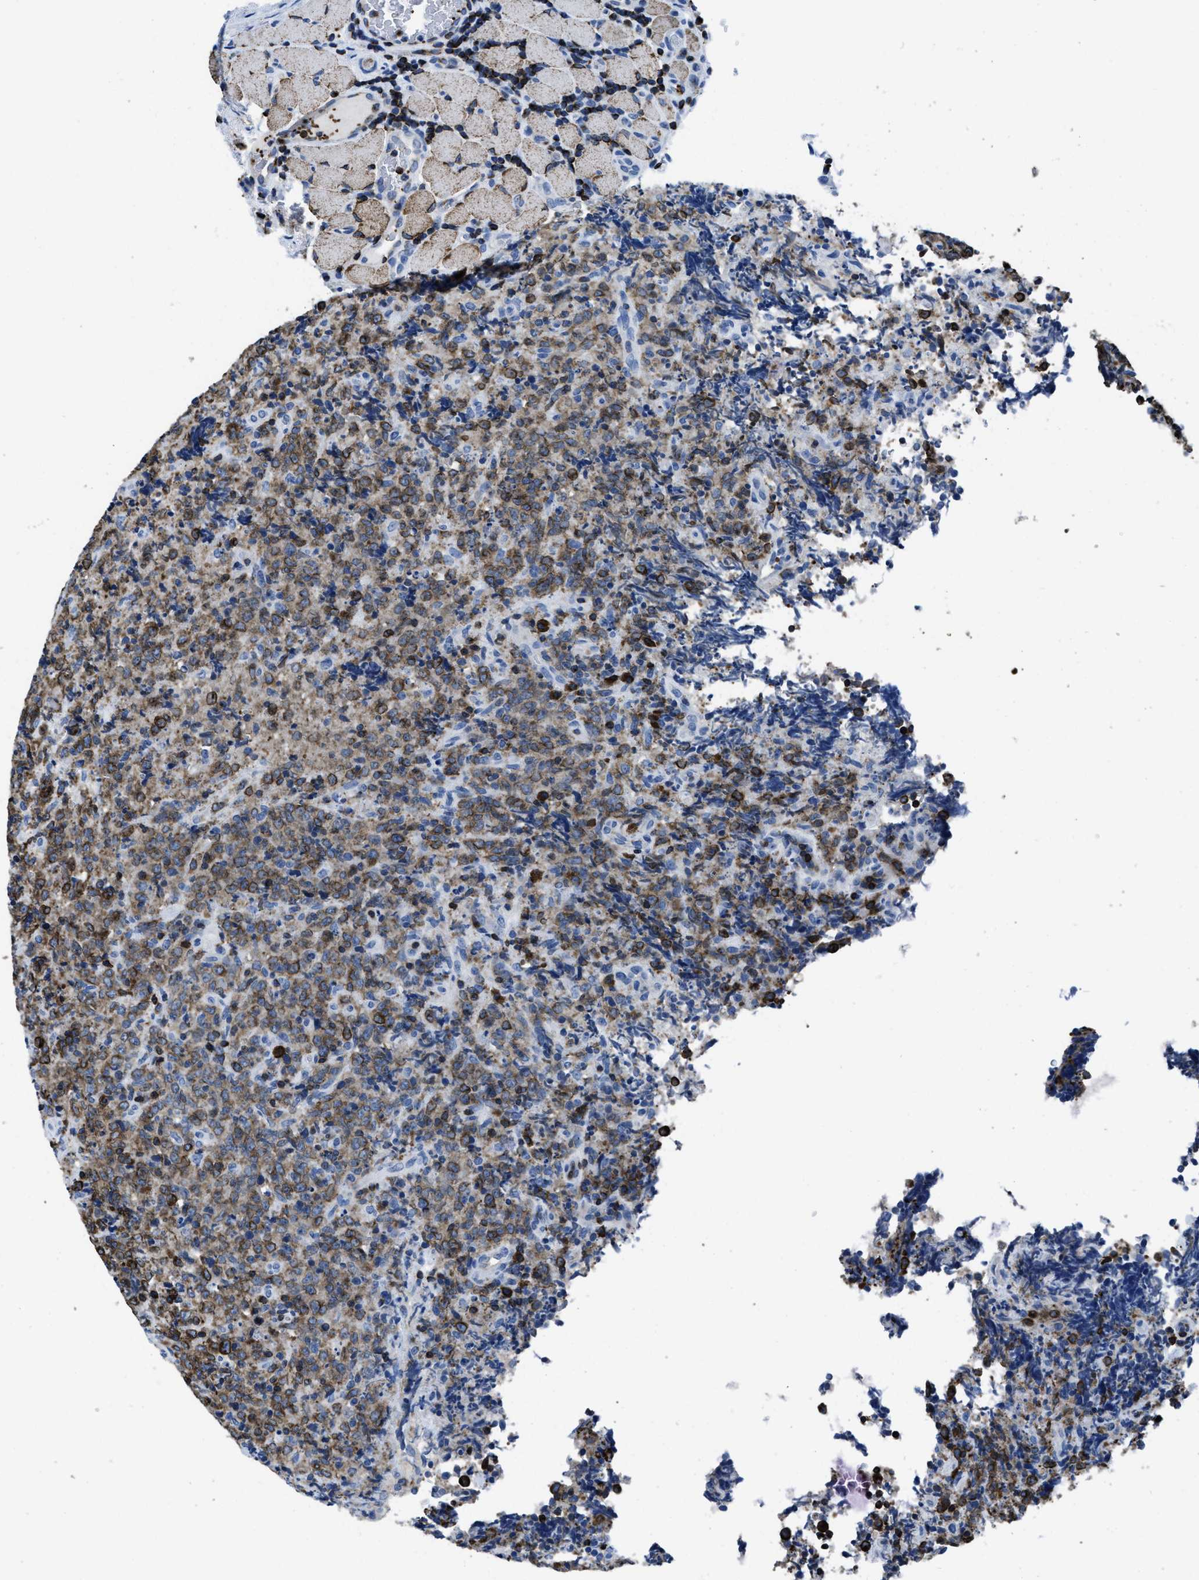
{"staining": {"intensity": "moderate", "quantity": ">75%", "location": "cytoplasmic/membranous"}, "tissue": "lymphoma", "cell_type": "Tumor cells", "image_type": "cancer", "snomed": [{"axis": "morphology", "description": "Malignant lymphoma, non-Hodgkin's type, High grade"}, {"axis": "topography", "description": "Tonsil"}], "caption": "A medium amount of moderate cytoplasmic/membranous expression is appreciated in approximately >75% of tumor cells in lymphoma tissue.", "gene": "ITGA3", "patient": {"sex": "female", "age": 36}}